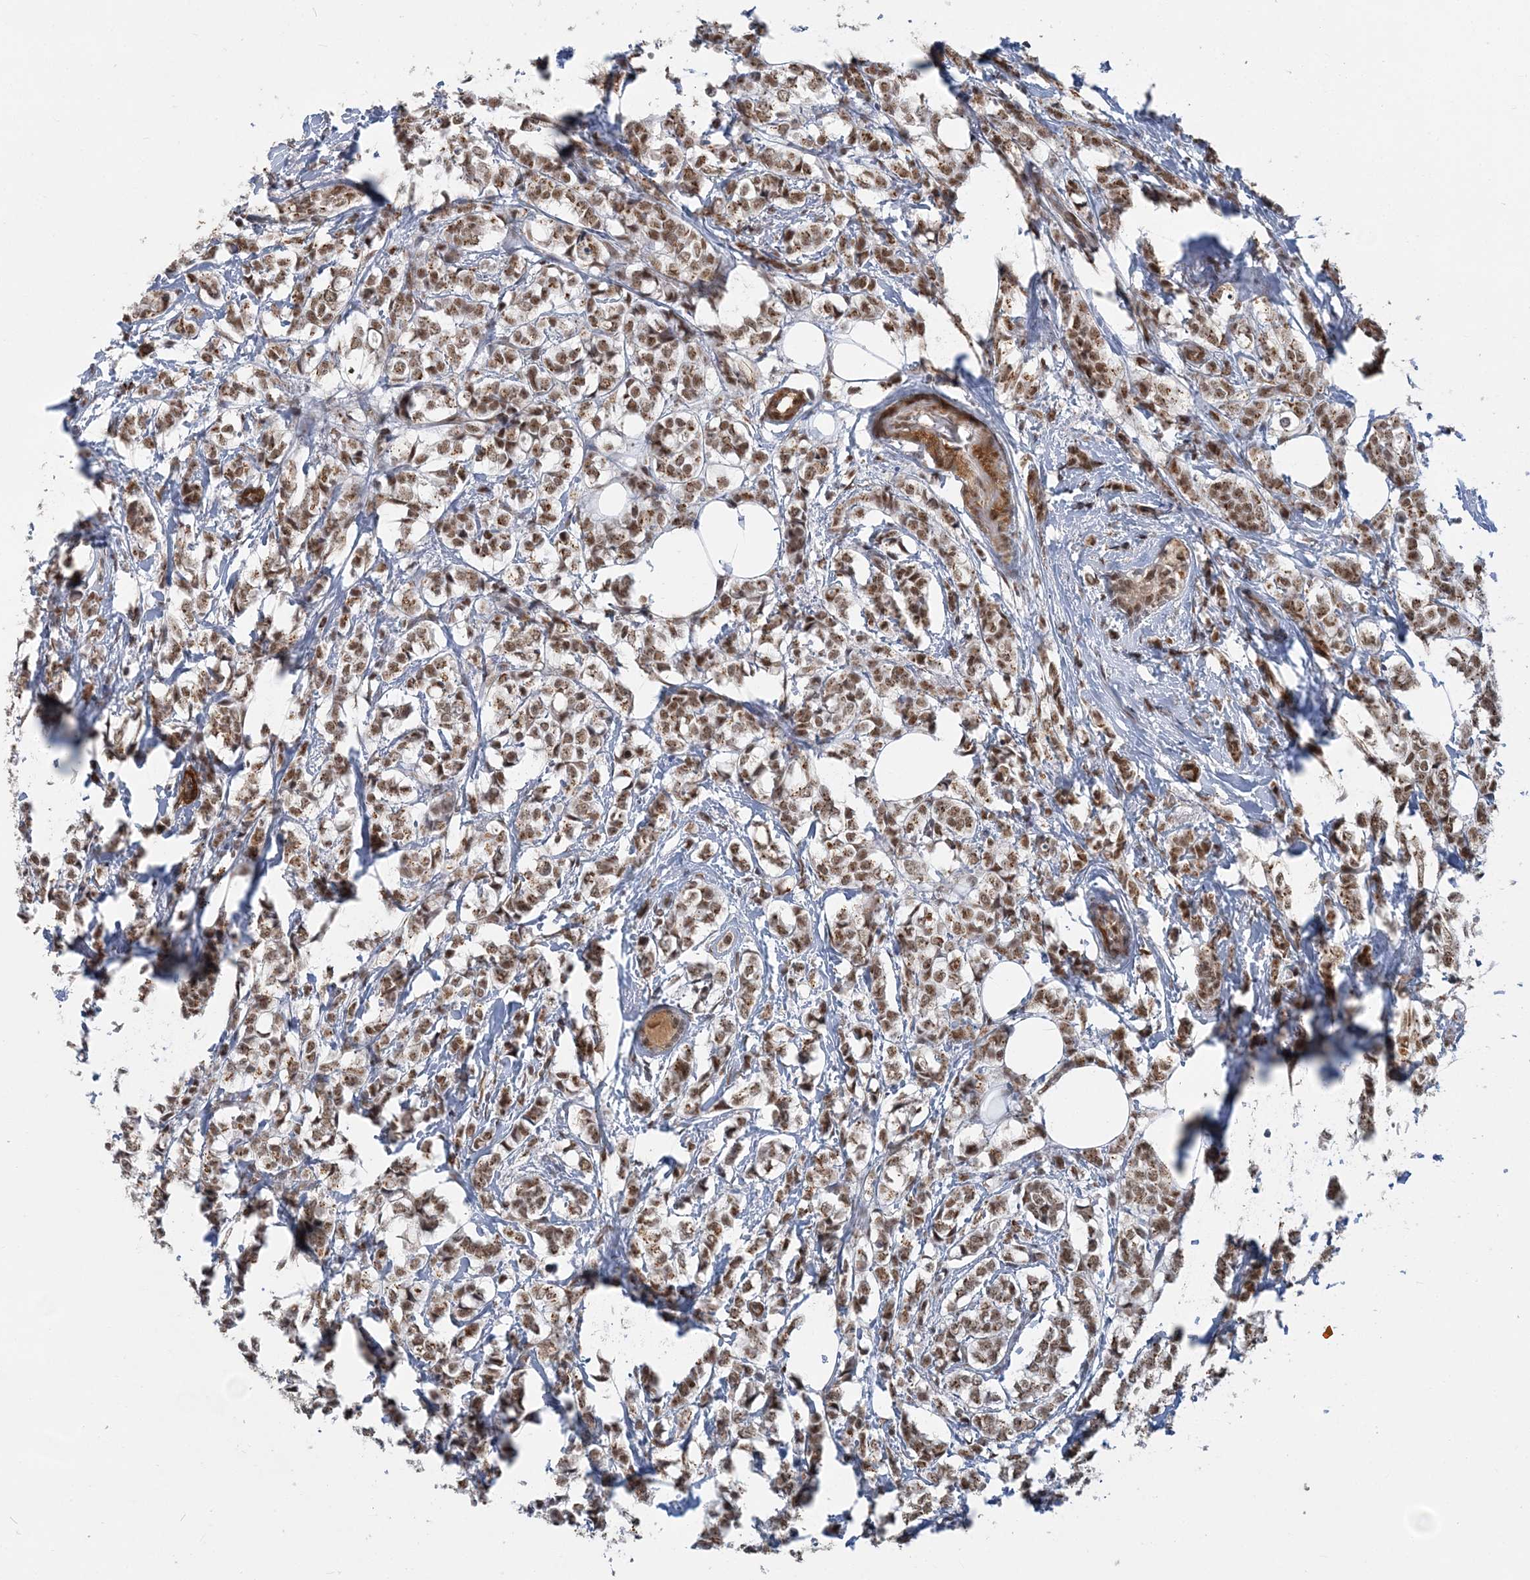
{"staining": {"intensity": "moderate", "quantity": ">75%", "location": "nuclear"}, "tissue": "breast cancer", "cell_type": "Tumor cells", "image_type": "cancer", "snomed": [{"axis": "morphology", "description": "Lobular carcinoma"}, {"axis": "topography", "description": "Breast"}], "caption": "Immunohistochemistry (DAB) staining of lobular carcinoma (breast) demonstrates moderate nuclear protein positivity in approximately >75% of tumor cells. (IHC, brightfield microscopy, high magnification).", "gene": "PLRG1", "patient": {"sex": "female", "age": 60}}